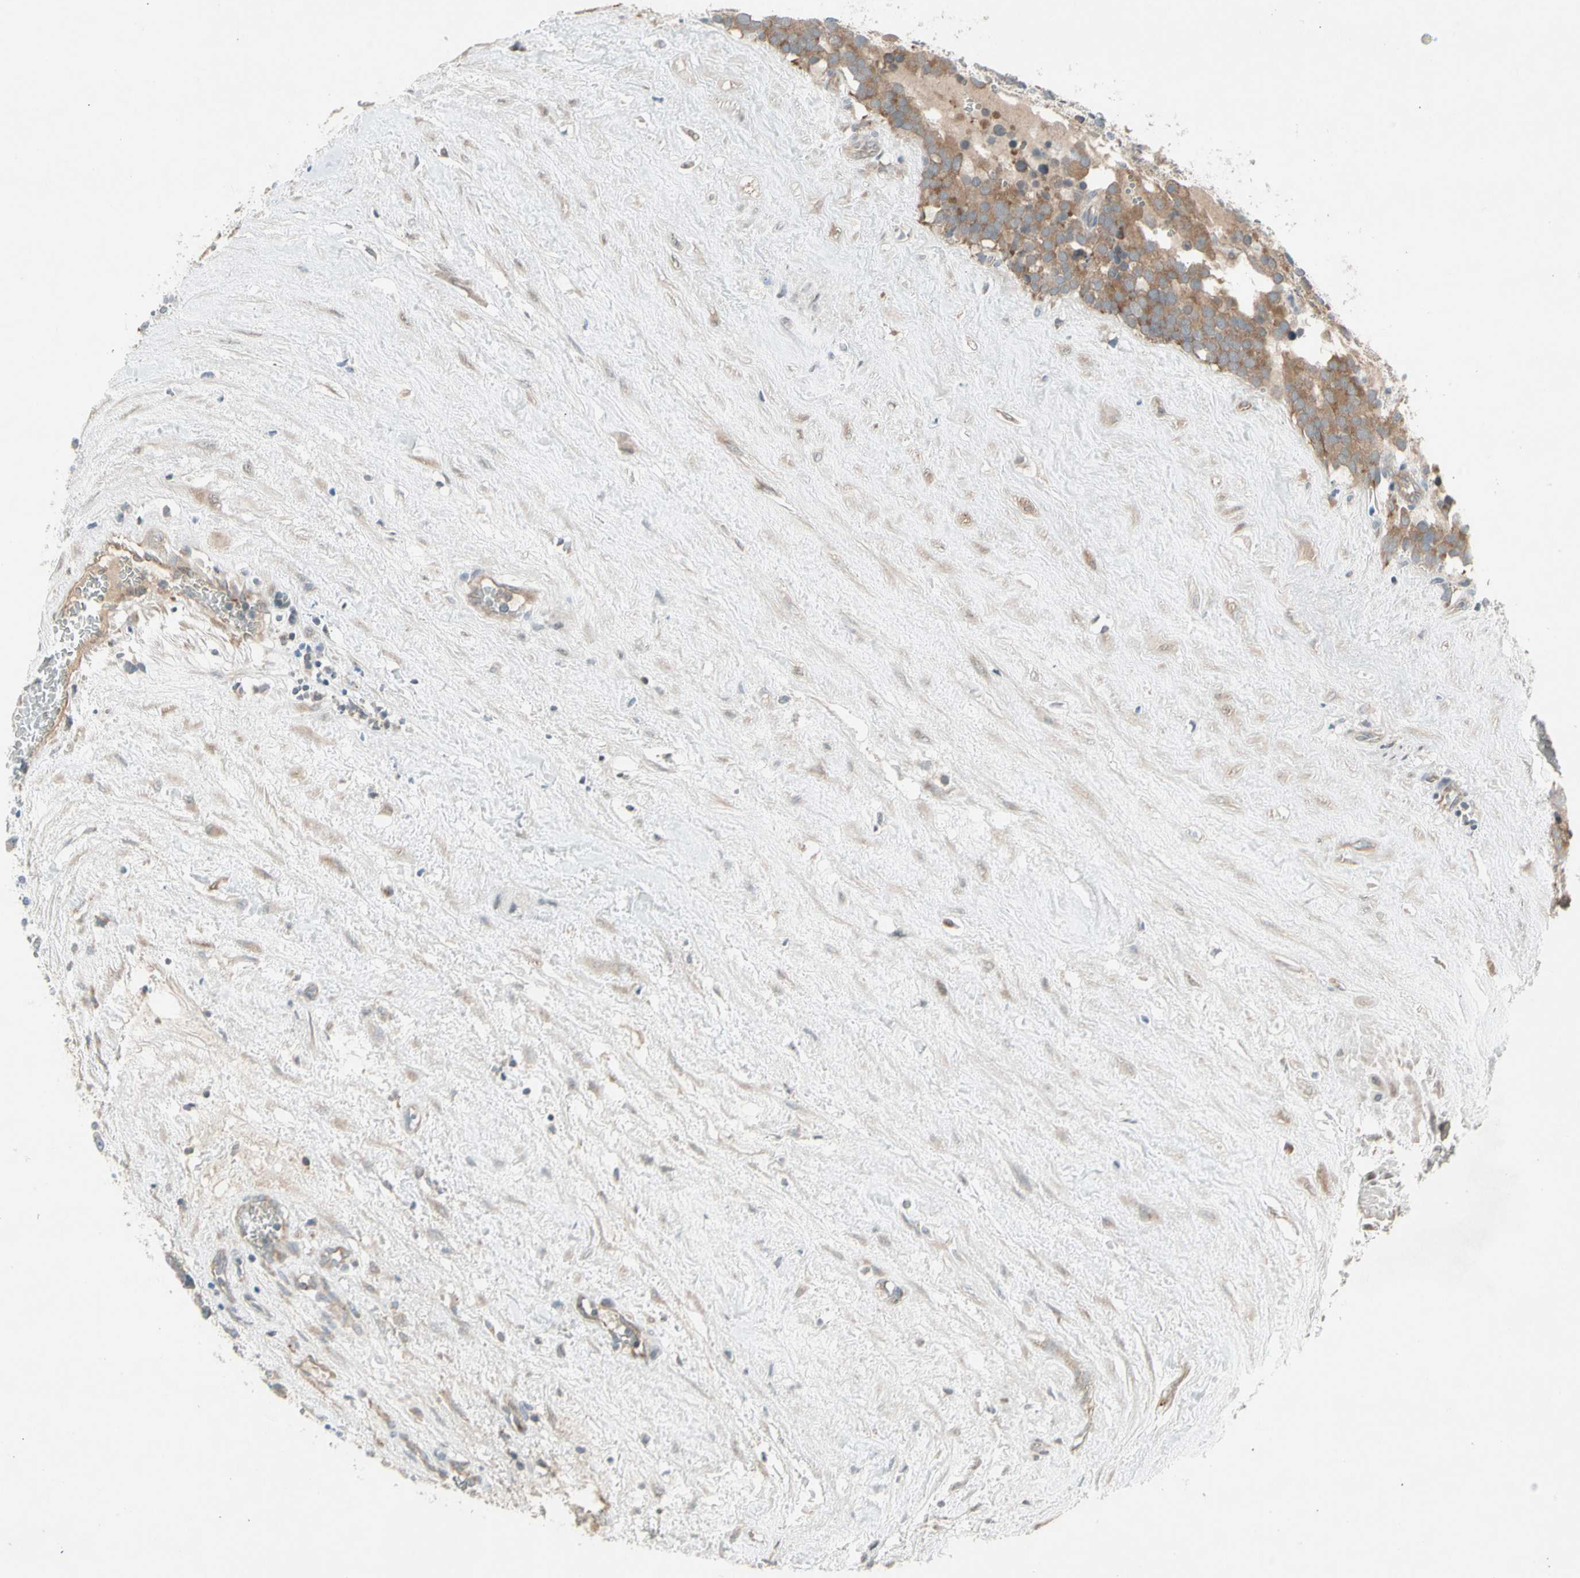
{"staining": {"intensity": "moderate", "quantity": ">75%", "location": "cytoplasmic/membranous"}, "tissue": "testis cancer", "cell_type": "Tumor cells", "image_type": "cancer", "snomed": [{"axis": "morphology", "description": "Seminoma, NOS"}, {"axis": "topography", "description": "Testis"}], "caption": "Testis cancer (seminoma) stained for a protein exhibits moderate cytoplasmic/membranous positivity in tumor cells. Using DAB (brown) and hematoxylin (blue) stains, captured at high magnification using brightfield microscopy.", "gene": "PANK2", "patient": {"sex": "male", "age": 71}}